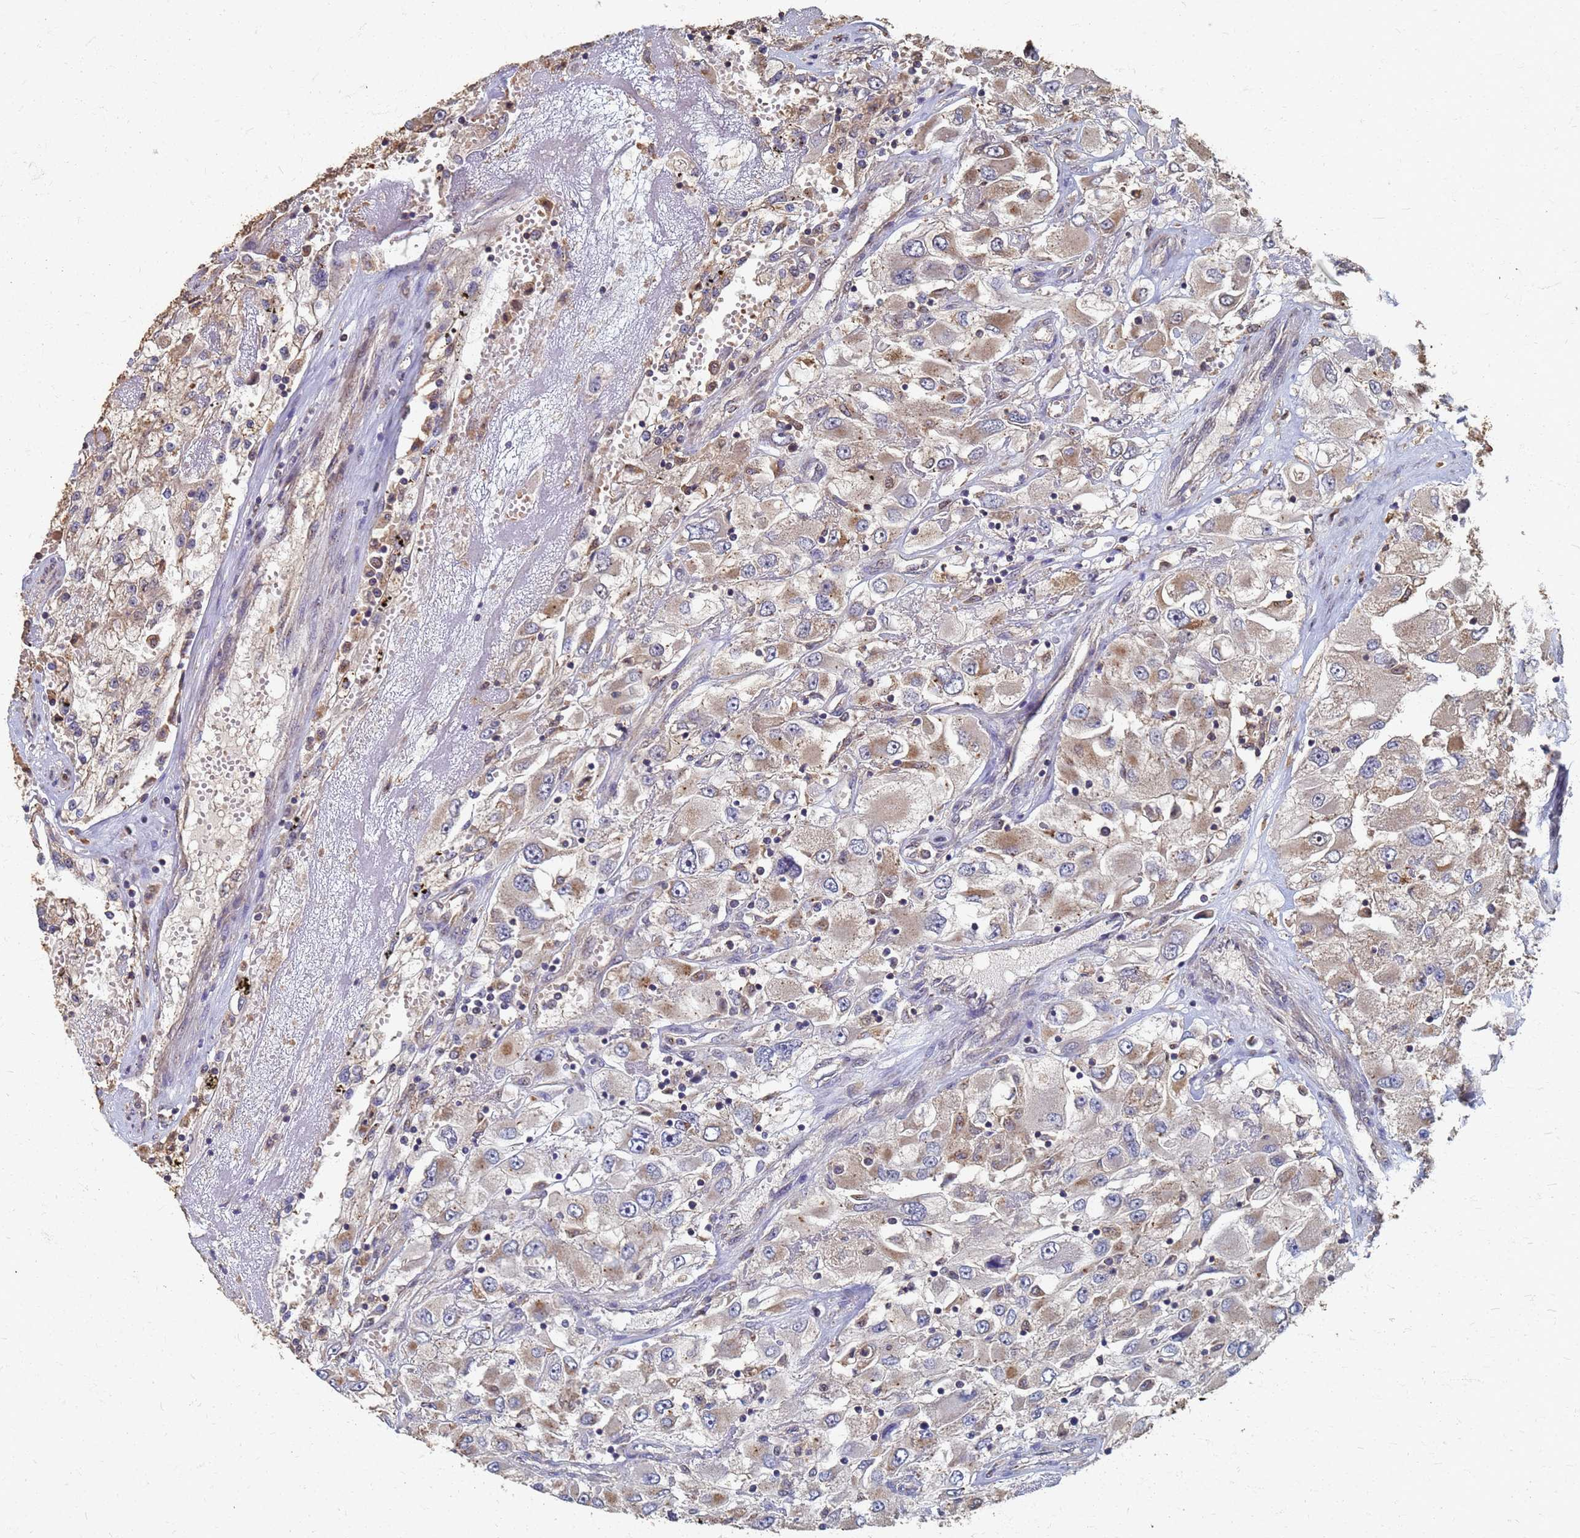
{"staining": {"intensity": "moderate", "quantity": "25%-75%", "location": "cytoplasmic/membranous"}, "tissue": "renal cancer", "cell_type": "Tumor cells", "image_type": "cancer", "snomed": [{"axis": "morphology", "description": "Adenocarcinoma, NOS"}, {"axis": "topography", "description": "Kidney"}], "caption": "A histopathology image of adenocarcinoma (renal) stained for a protein exhibits moderate cytoplasmic/membranous brown staining in tumor cells.", "gene": "DPH5", "patient": {"sex": "female", "age": 52}}